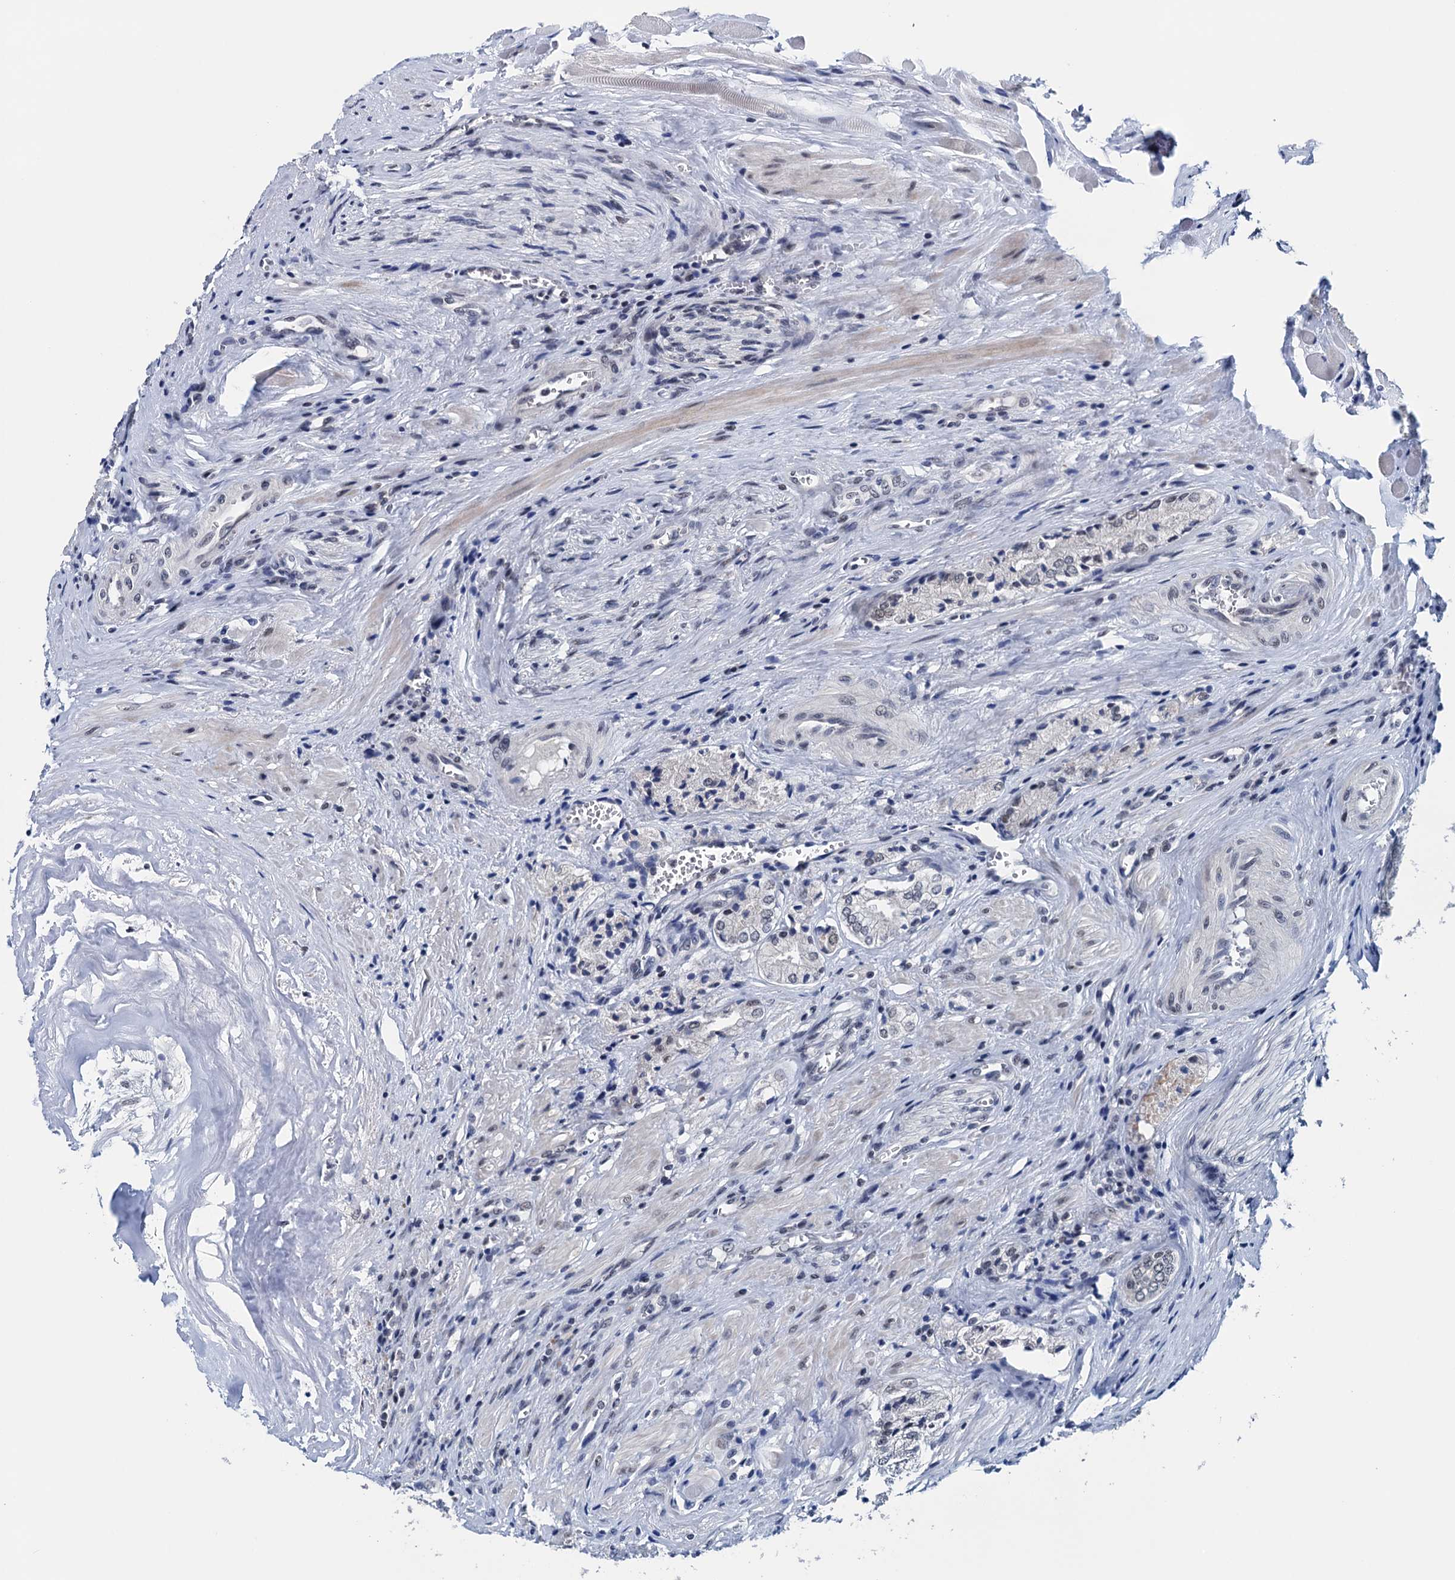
{"staining": {"intensity": "negative", "quantity": "none", "location": "none"}, "tissue": "prostate cancer", "cell_type": "Tumor cells", "image_type": "cancer", "snomed": [{"axis": "morphology", "description": "Adenocarcinoma, Low grade"}, {"axis": "topography", "description": "Prostate"}], "caption": "DAB immunohistochemical staining of prostate cancer shows no significant positivity in tumor cells.", "gene": "FNBP4", "patient": {"sex": "male", "age": 60}}